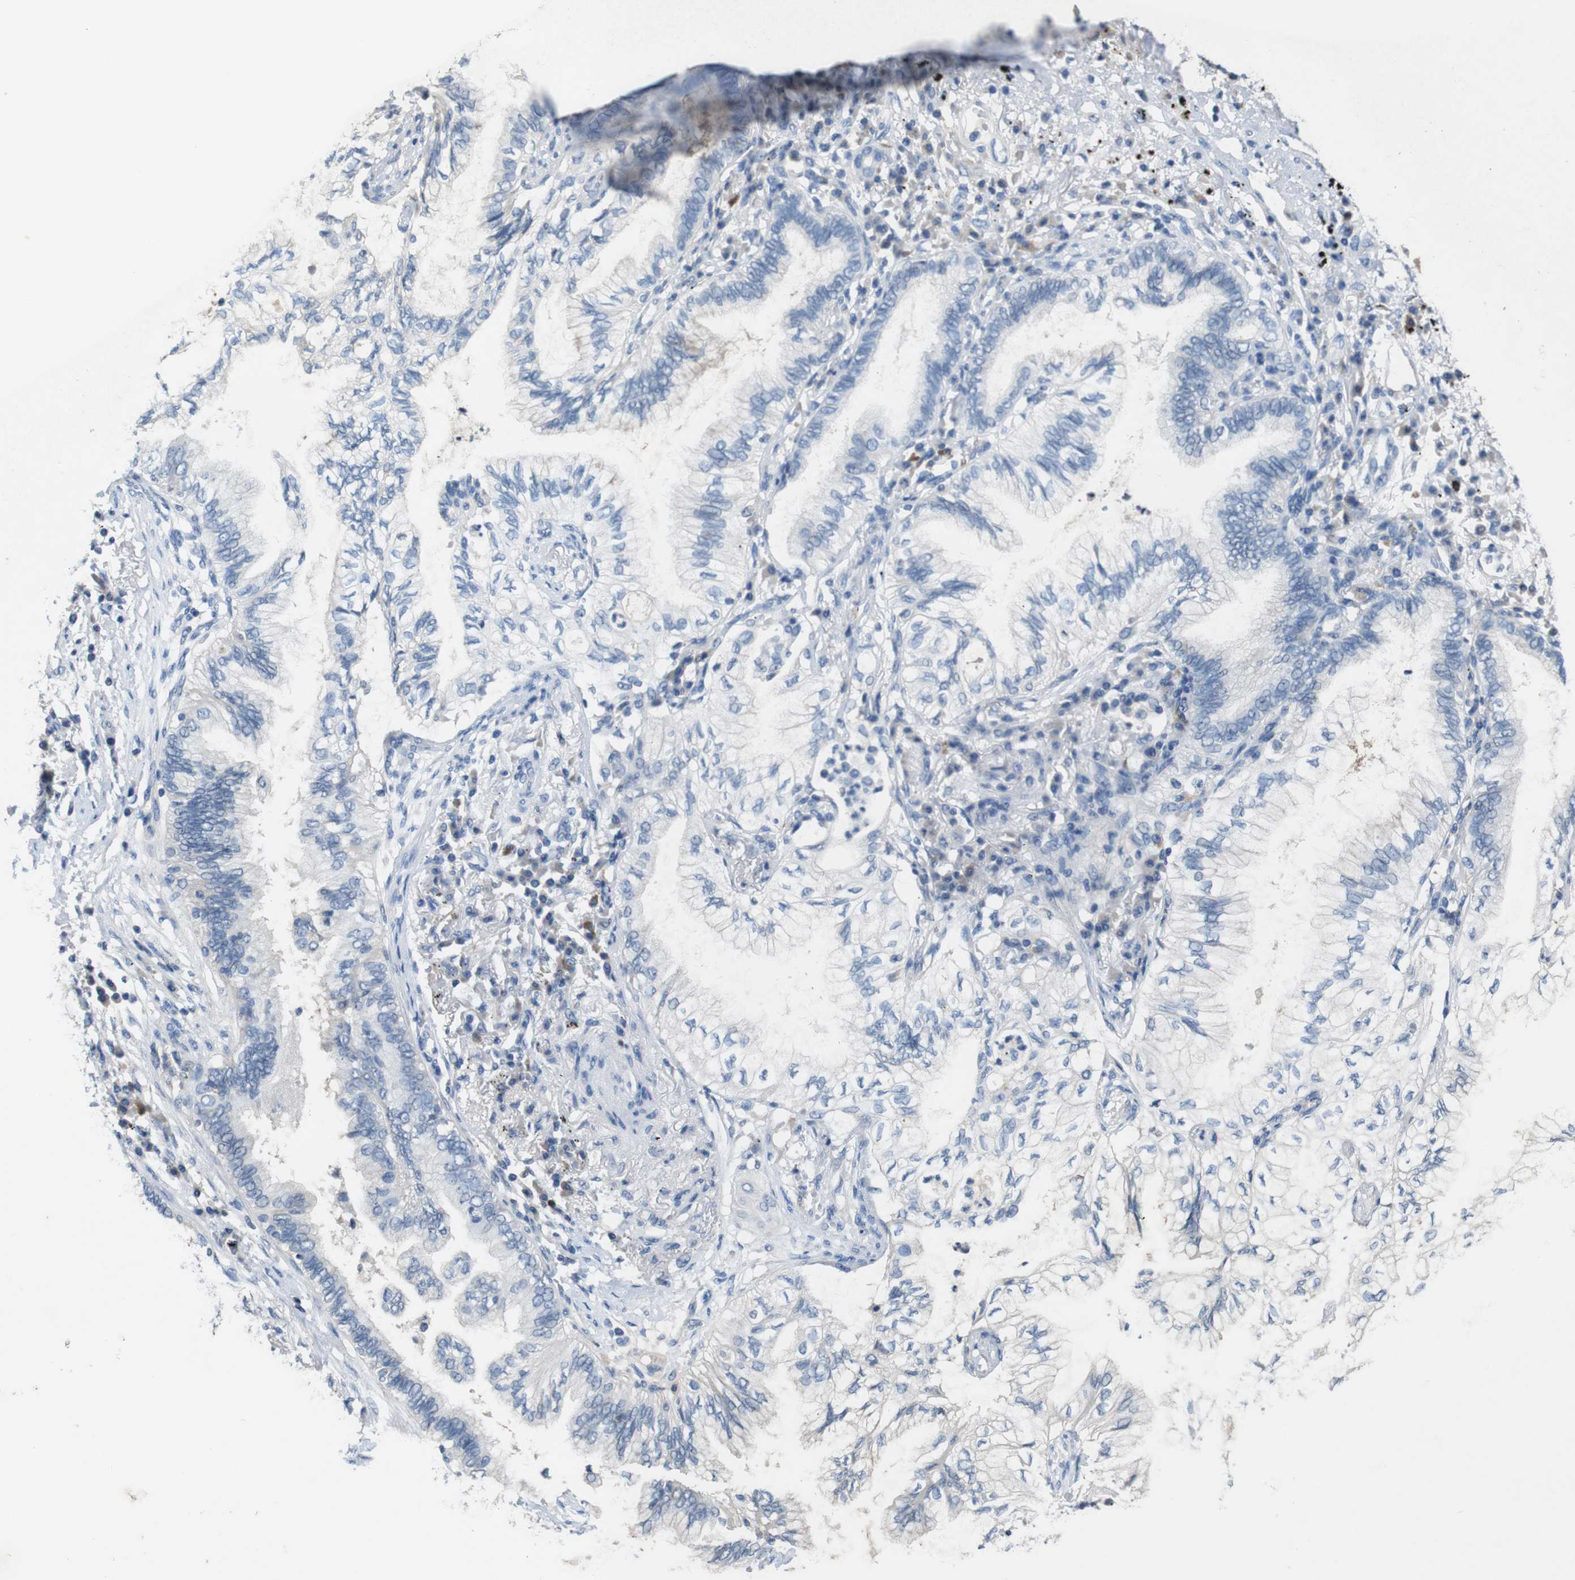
{"staining": {"intensity": "negative", "quantity": "none", "location": "none"}, "tissue": "lung cancer", "cell_type": "Tumor cells", "image_type": "cancer", "snomed": [{"axis": "morphology", "description": "Normal tissue, NOS"}, {"axis": "morphology", "description": "Adenocarcinoma, NOS"}, {"axis": "topography", "description": "Bronchus"}, {"axis": "topography", "description": "Lung"}], "caption": "Lung cancer (adenocarcinoma) stained for a protein using IHC displays no positivity tumor cells.", "gene": "SLC2A8", "patient": {"sex": "female", "age": 70}}